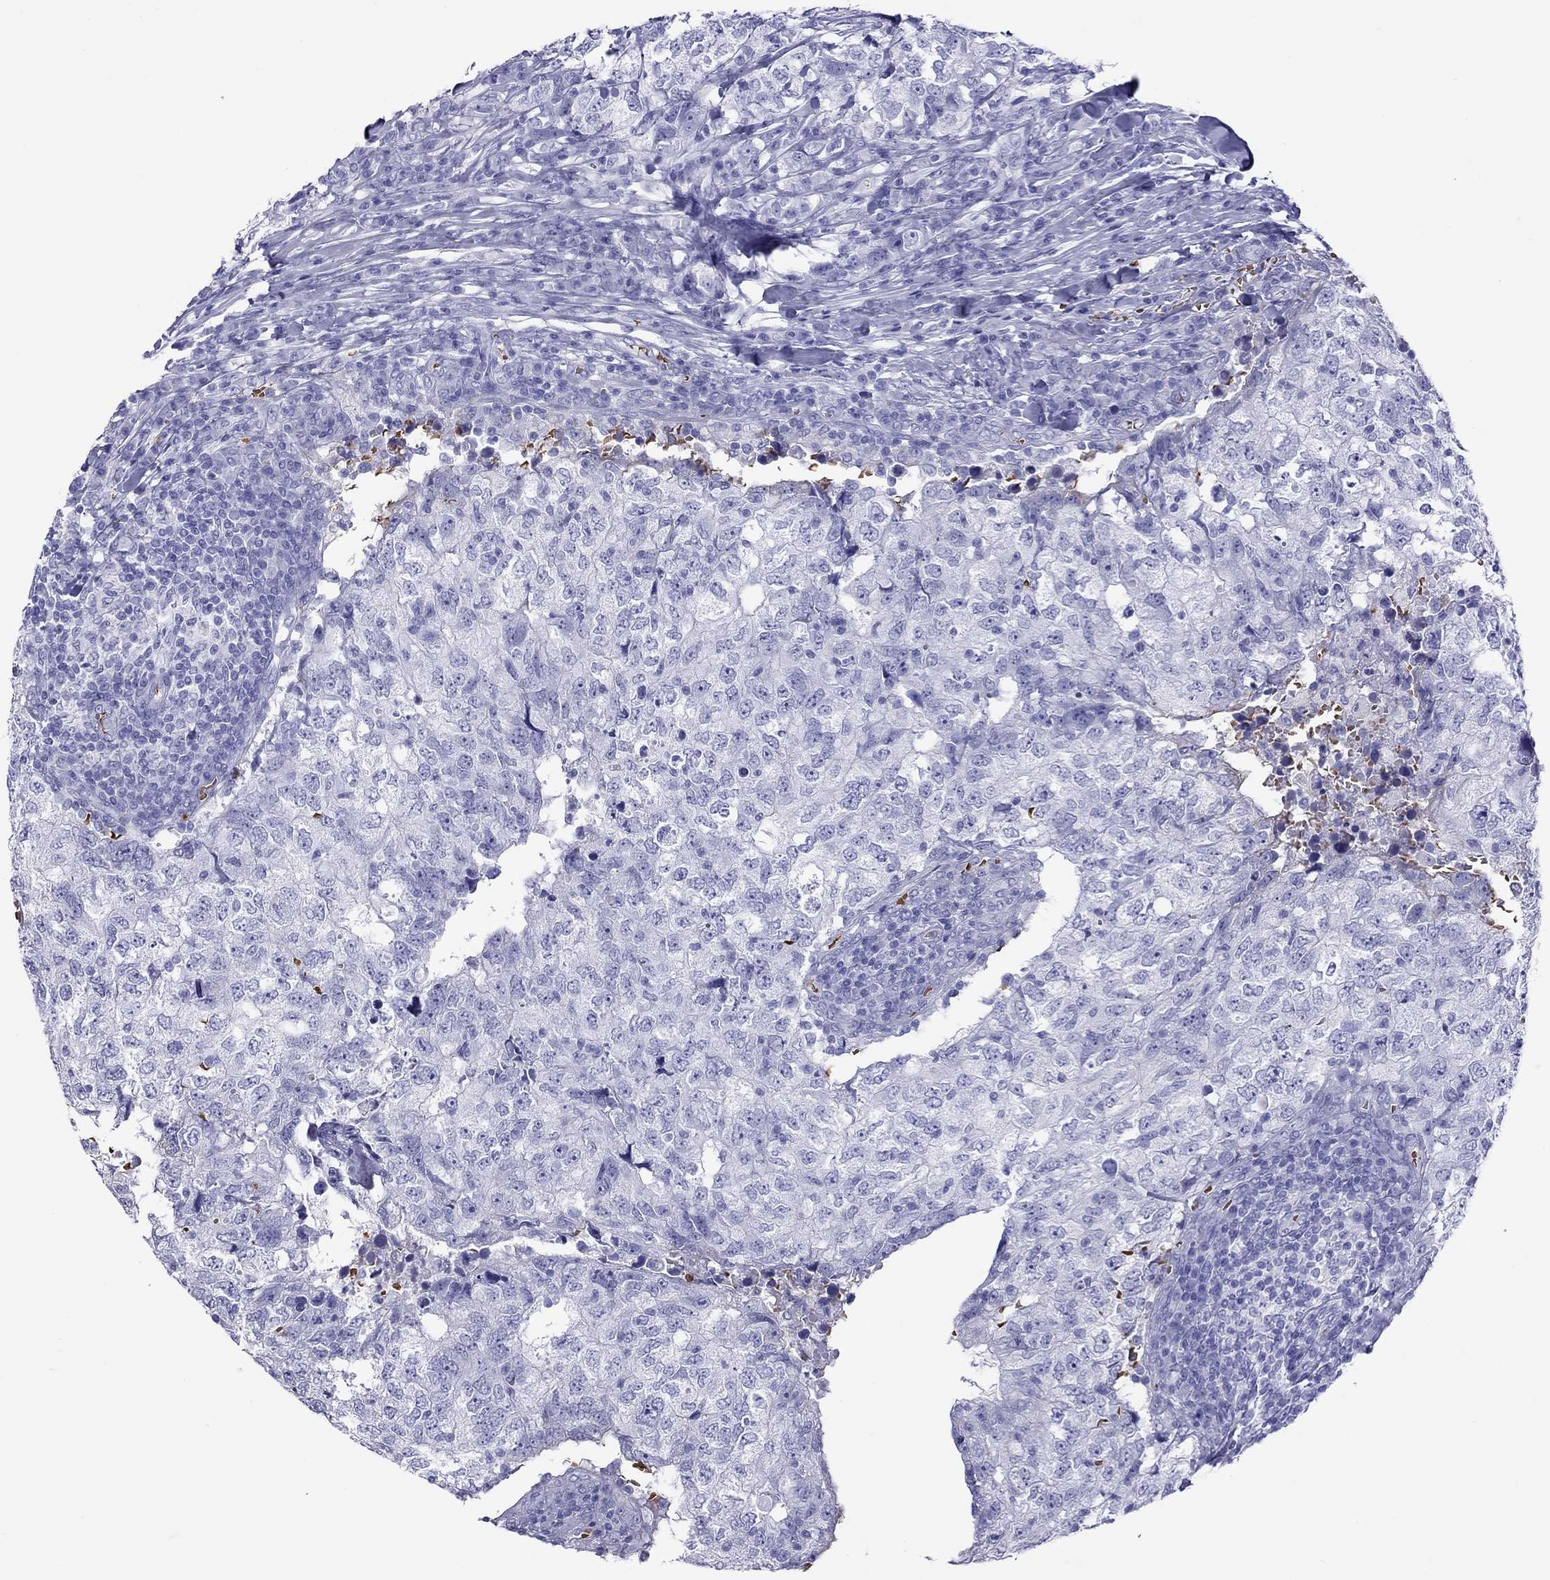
{"staining": {"intensity": "negative", "quantity": "none", "location": "none"}, "tissue": "breast cancer", "cell_type": "Tumor cells", "image_type": "cancer", "snomed": [{"axis": "morphology", "description": "Duct carcinoma"}, {"axis": "topography", "description": "Breast"}], "caption": "IHC image of breast infiltrating ductal carcinoma stained for a protein (brown), which demonstrates no expression in tumor cells.", "gene": "PTPRN", "patient": {"sex": "female", "age": 30}}